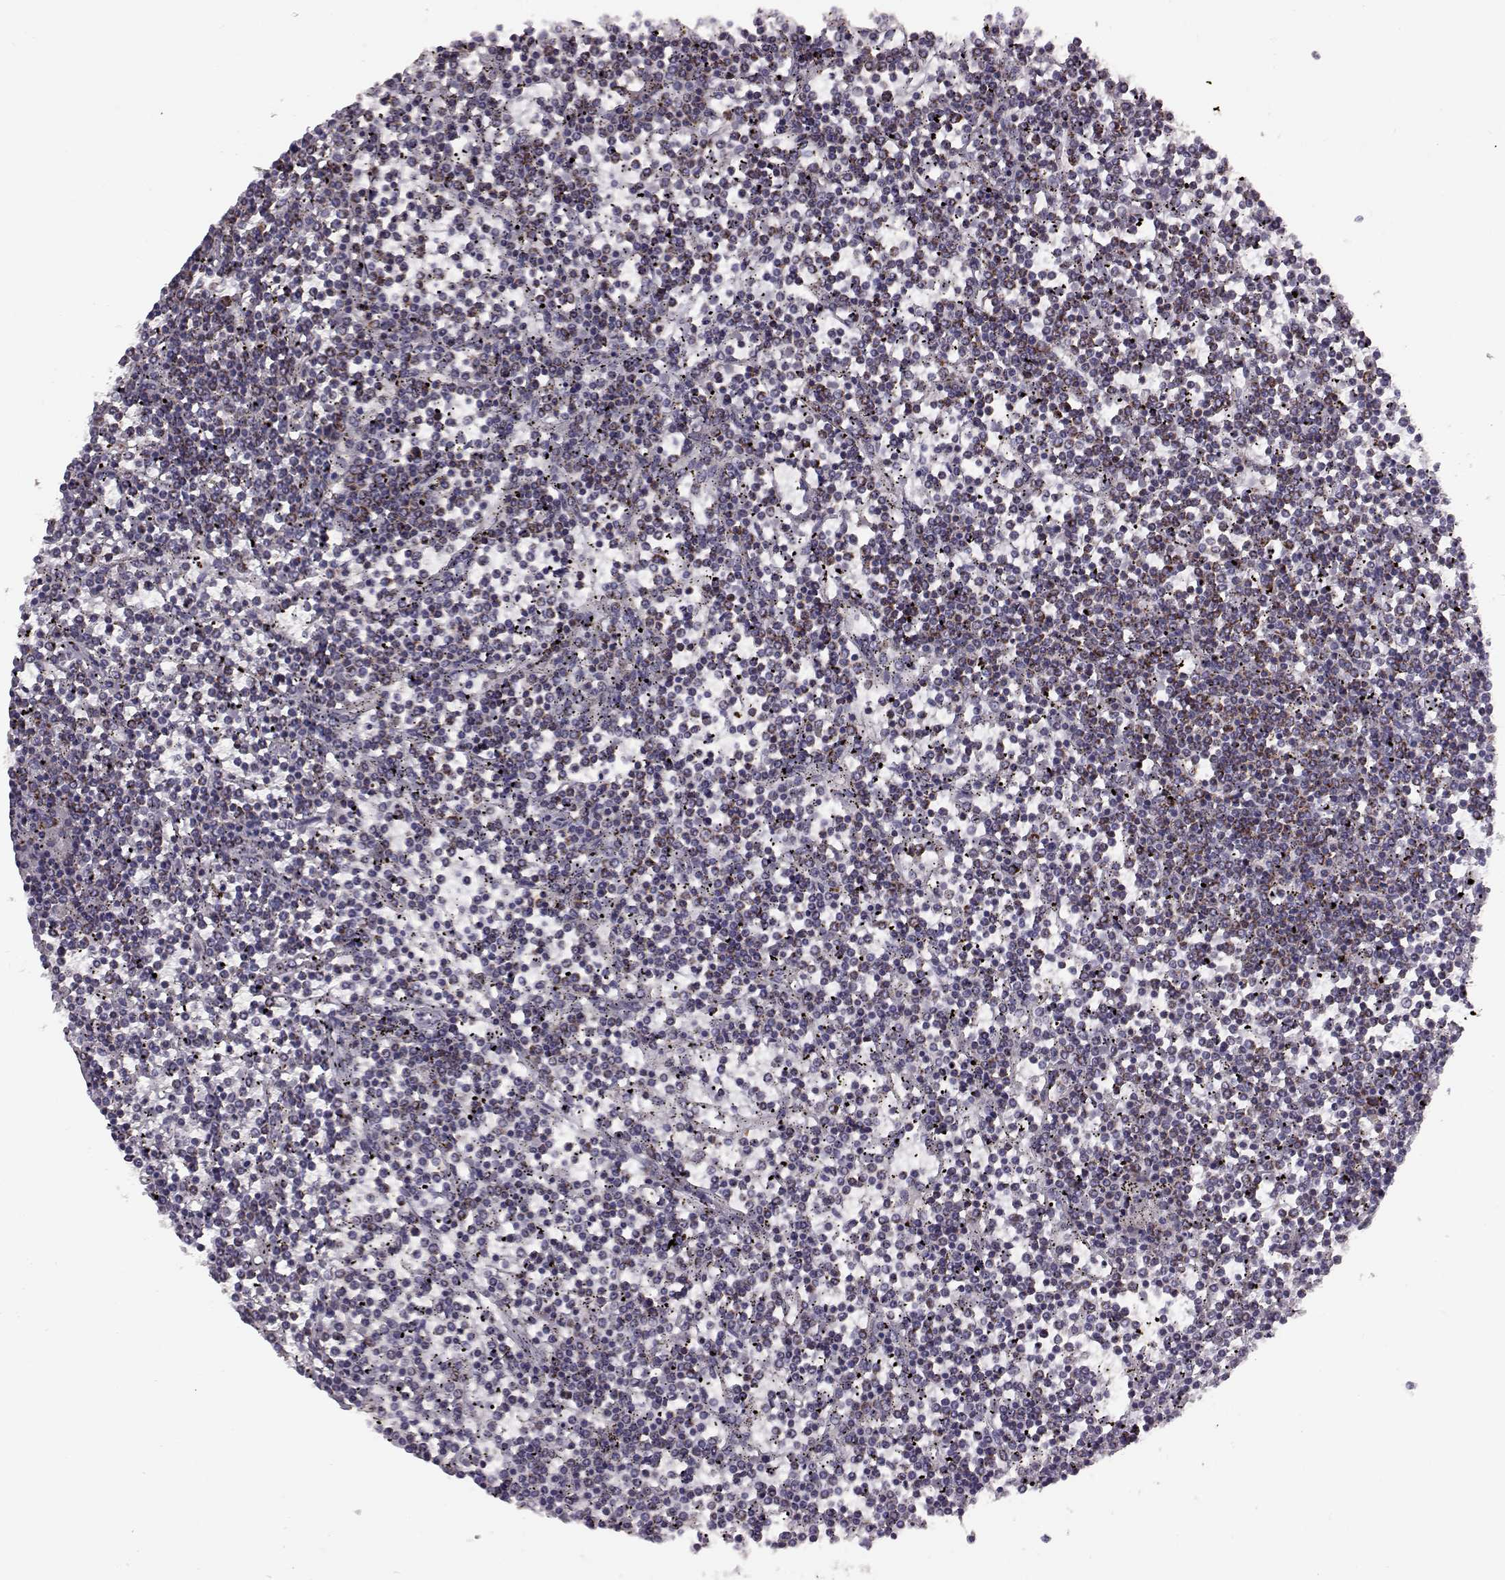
{"staining": {"intensity": "moderate", "quantity": "<25%", "location": "cytoplasmic/membranous"}, "tissue": "lymphoma", "cell_type": "Tumor cells", "image_type": "cancer", "snomed": [{"axis": "morphology", "description": "Malignant lymphoma, non-Hodgkin's type, Low grade"}, {"axis": "topography", "description": "Spleen"}], "caption": "Human malignant lymphoma, non-Hodgkin's type (low-grade) stained for a protein (brown) shows moderate cytoplasmic/membranous positive staining in about <25% of tumor cells.", "gene": "RIMS2", "patient": {"sex": "female", "age": 19}}